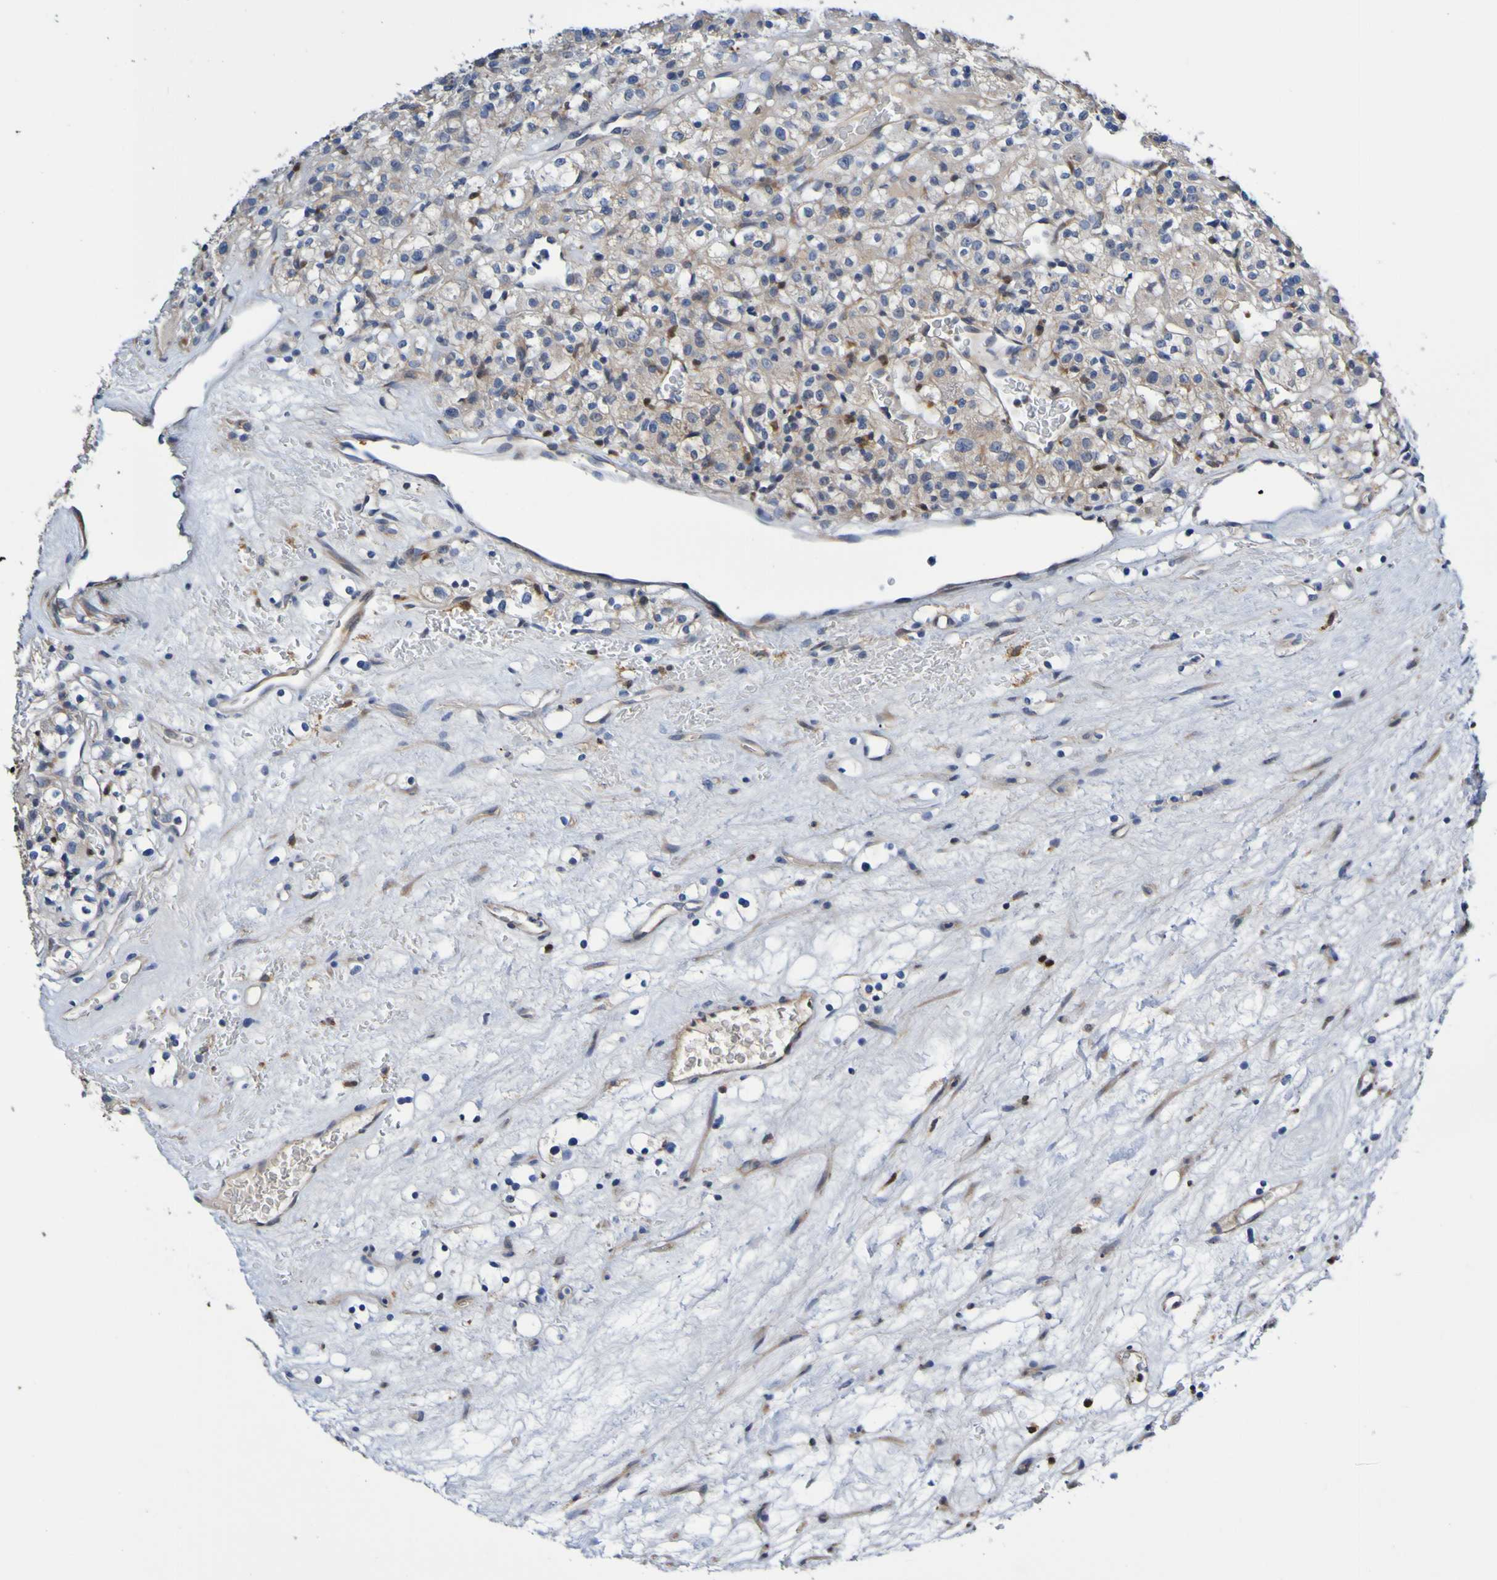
{"staining": {"intensity": "moderate", "quantity": ">75%", "location": "cytoplasmic/membranous"}, "tissue": "renal cancer", "cell_type": "Tumor cells", "image_type": "cancer", "snomed": [{"axis": "morphology", "description": "Normal tissue, NOS"}, {"axis": "morphology", "description": "Adenocarcinoma, NOS"}, {"axis": "topography", "description": "Kidney"}], "caption": "Brown immunohistochemical staining in renal cancer displays moderate cytoplasmic/membranous expression in approximately >75% of tumor cells.", "gene": "METAP2", "patient": {"sex": "female", "age": 72}}